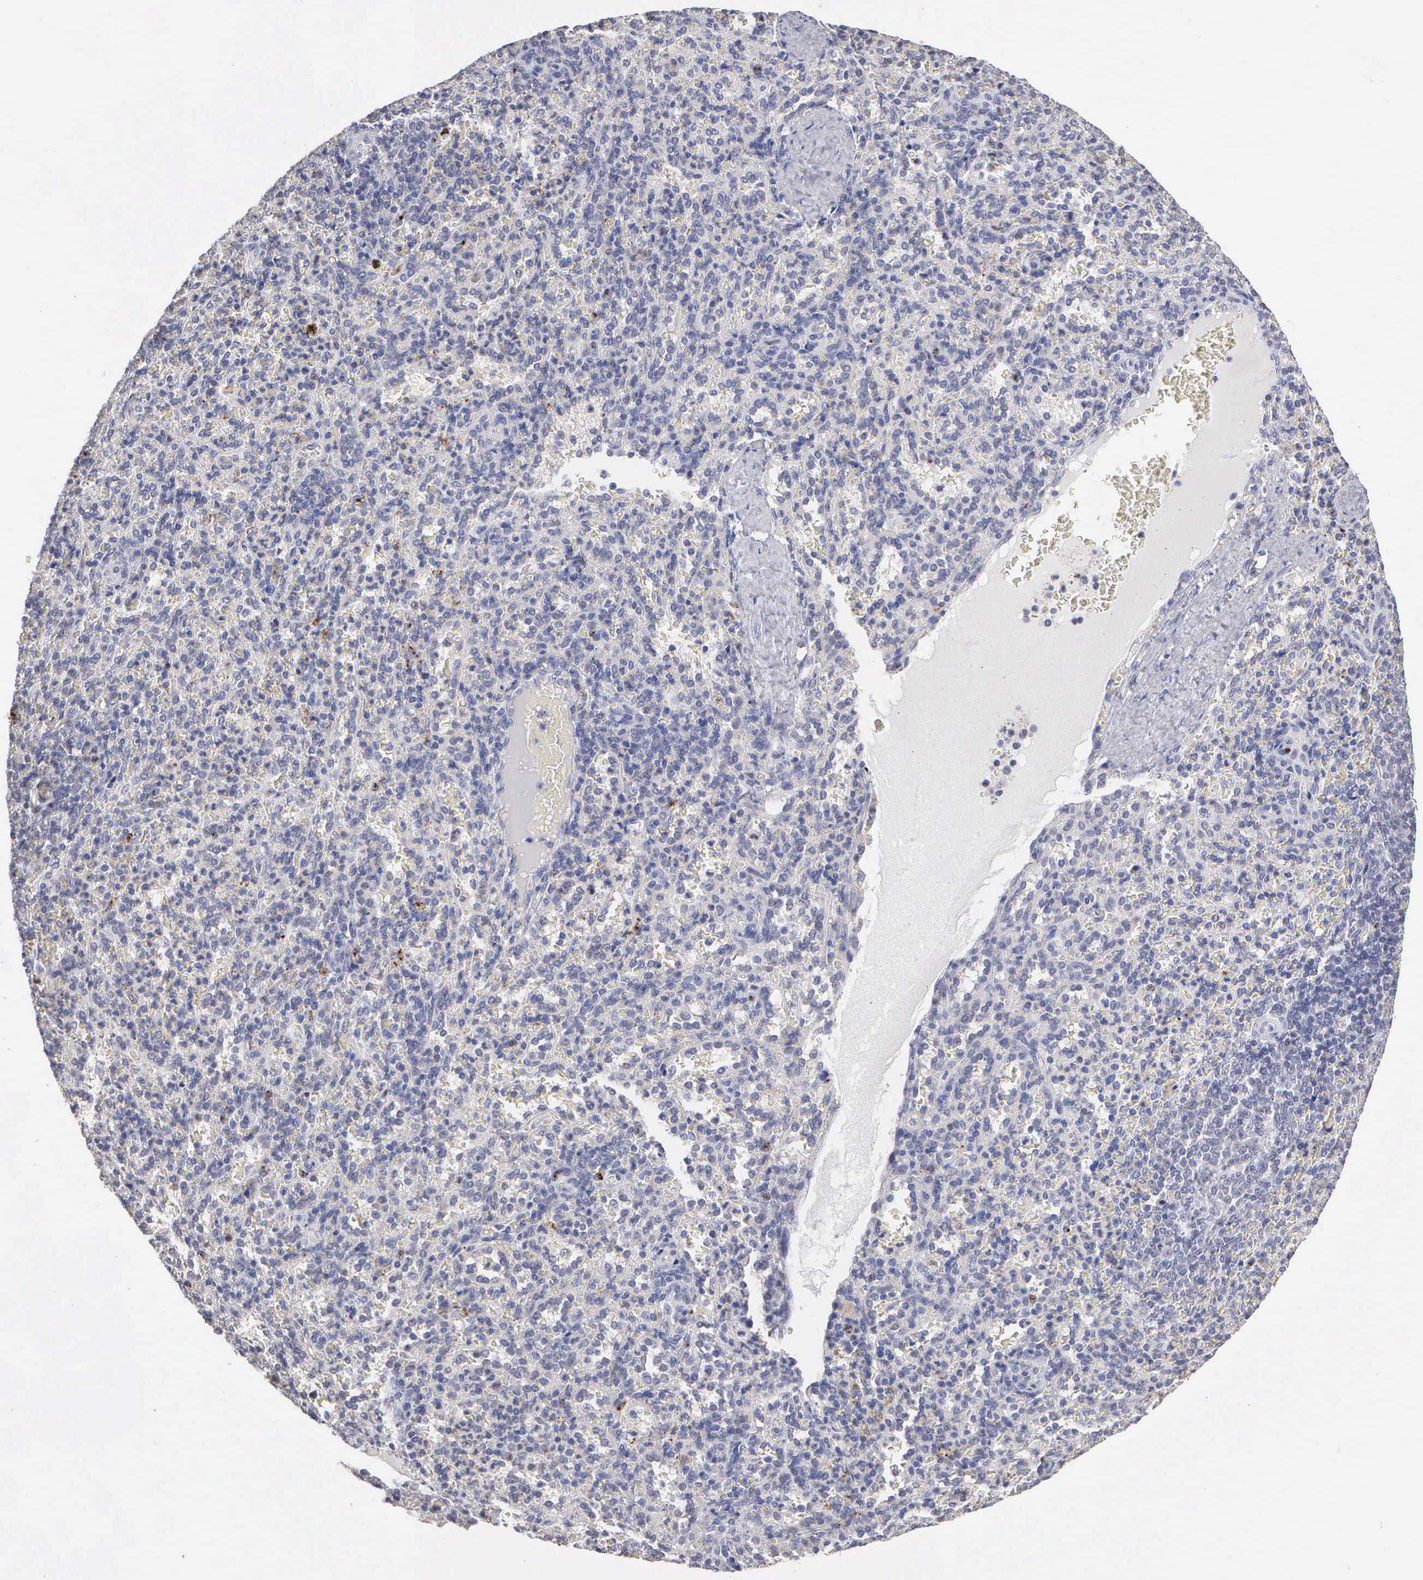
{"staining": {"intensity": "strong", "quantity": "<25%", "location": "nuclear"}, "tissue": "spleen", "cell_type": "Cells in red pulp", "image_type": "normal", "snomed": [{"axis": "morphology", "description": "Normal tissue, NOS"}, {"axis": "topography", "description": "Spleen"}], "caption": "Spleen was stained to show a protein in brown. There is medium levels of strong nuclear staining in about <25% of cells in red pulp. Nuclei are stained in blue.", "gene": "KDM6A", "patient": {"sex": "female", "age": 21}}